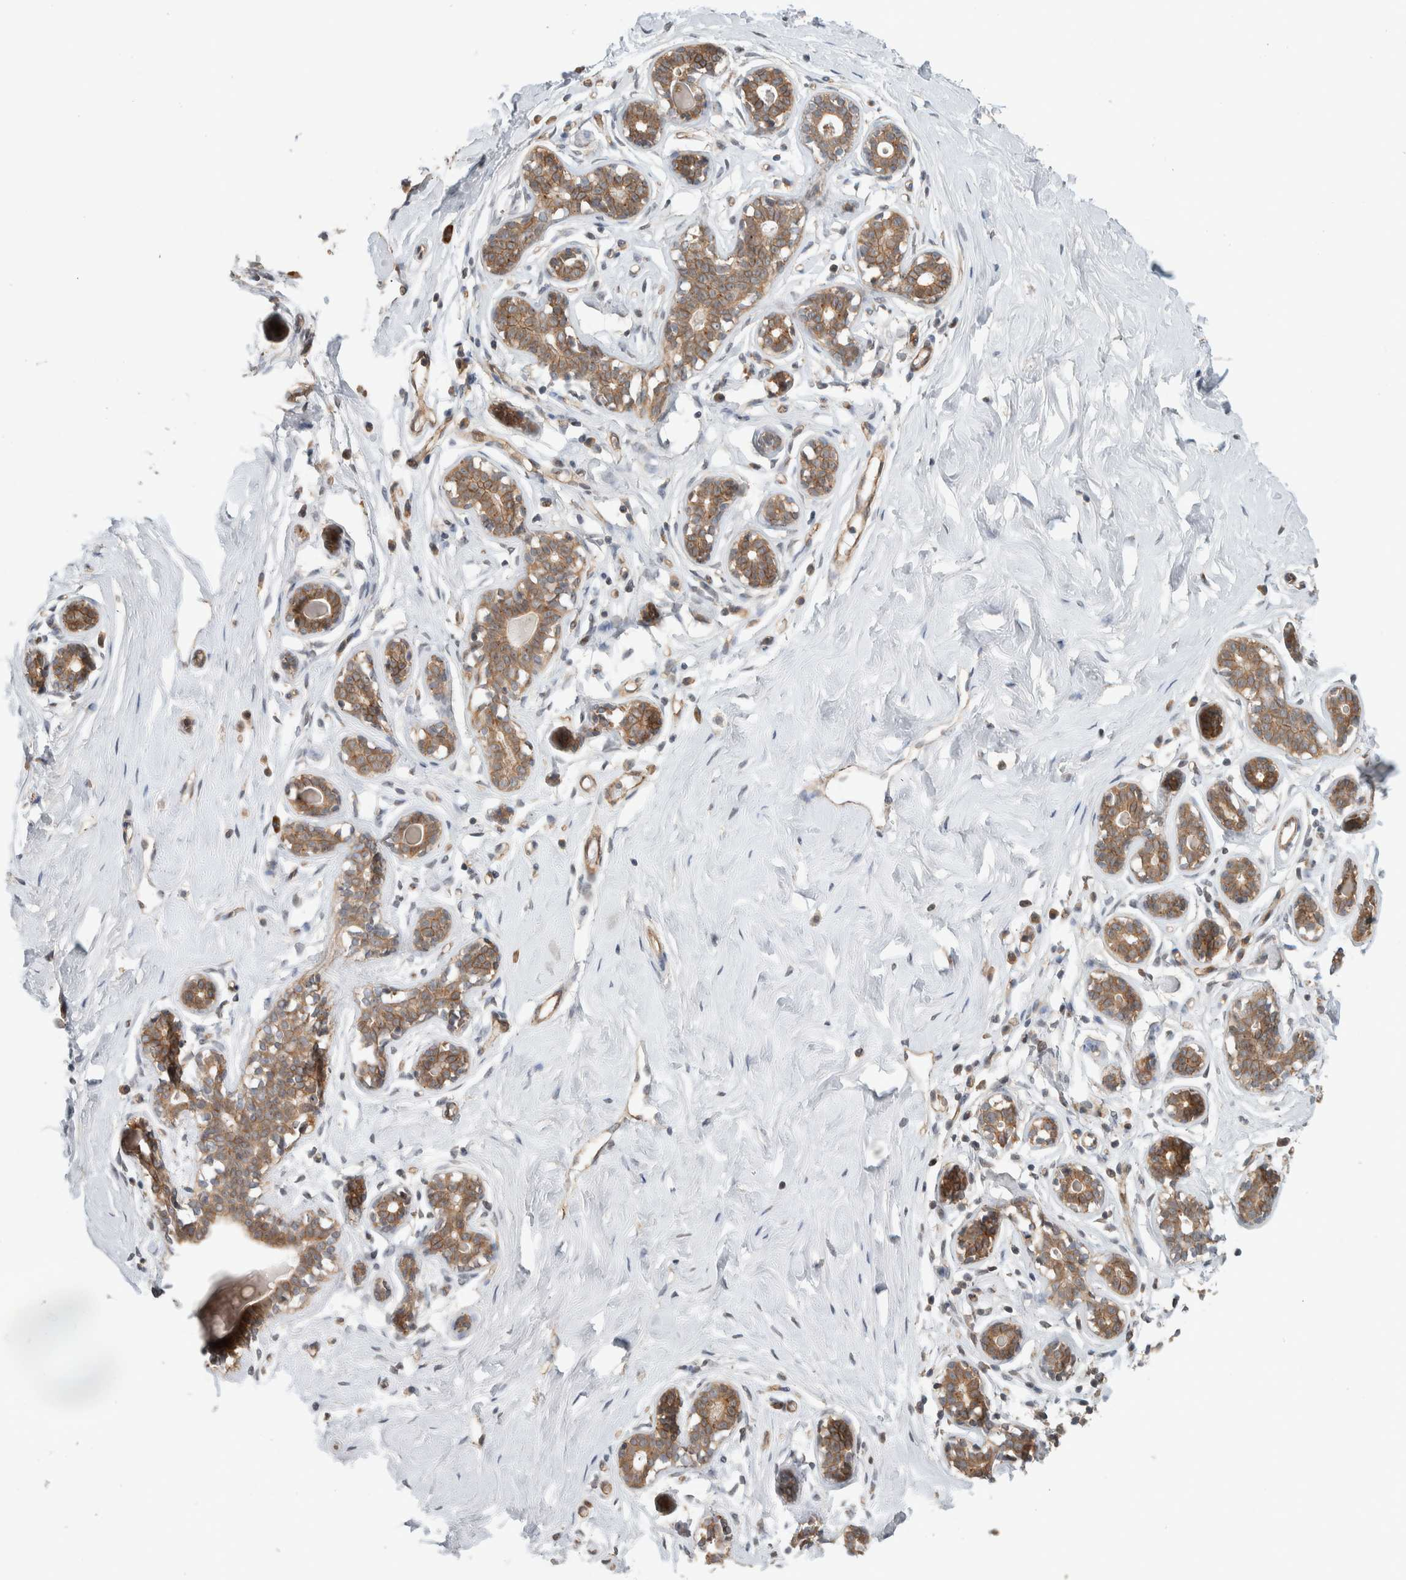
{"staining": {"intensity": "negative", "quantity": "none", "location": "none"}, "tissue": "breast", "cell_type": "Adipocytes", "image_type": "normal", "snomed": [{"axis": "morphology", "description": "Normal tissue, NOS"}, {"axis": "topography", "description": "Breast"}], "caption": "Human breast stained for a protein using immunohistochemistry (IHC) demonstrates no staining in adipocytes.", "gene": "DEPTOR", "patient": {"sex": "female", "age": 23}}